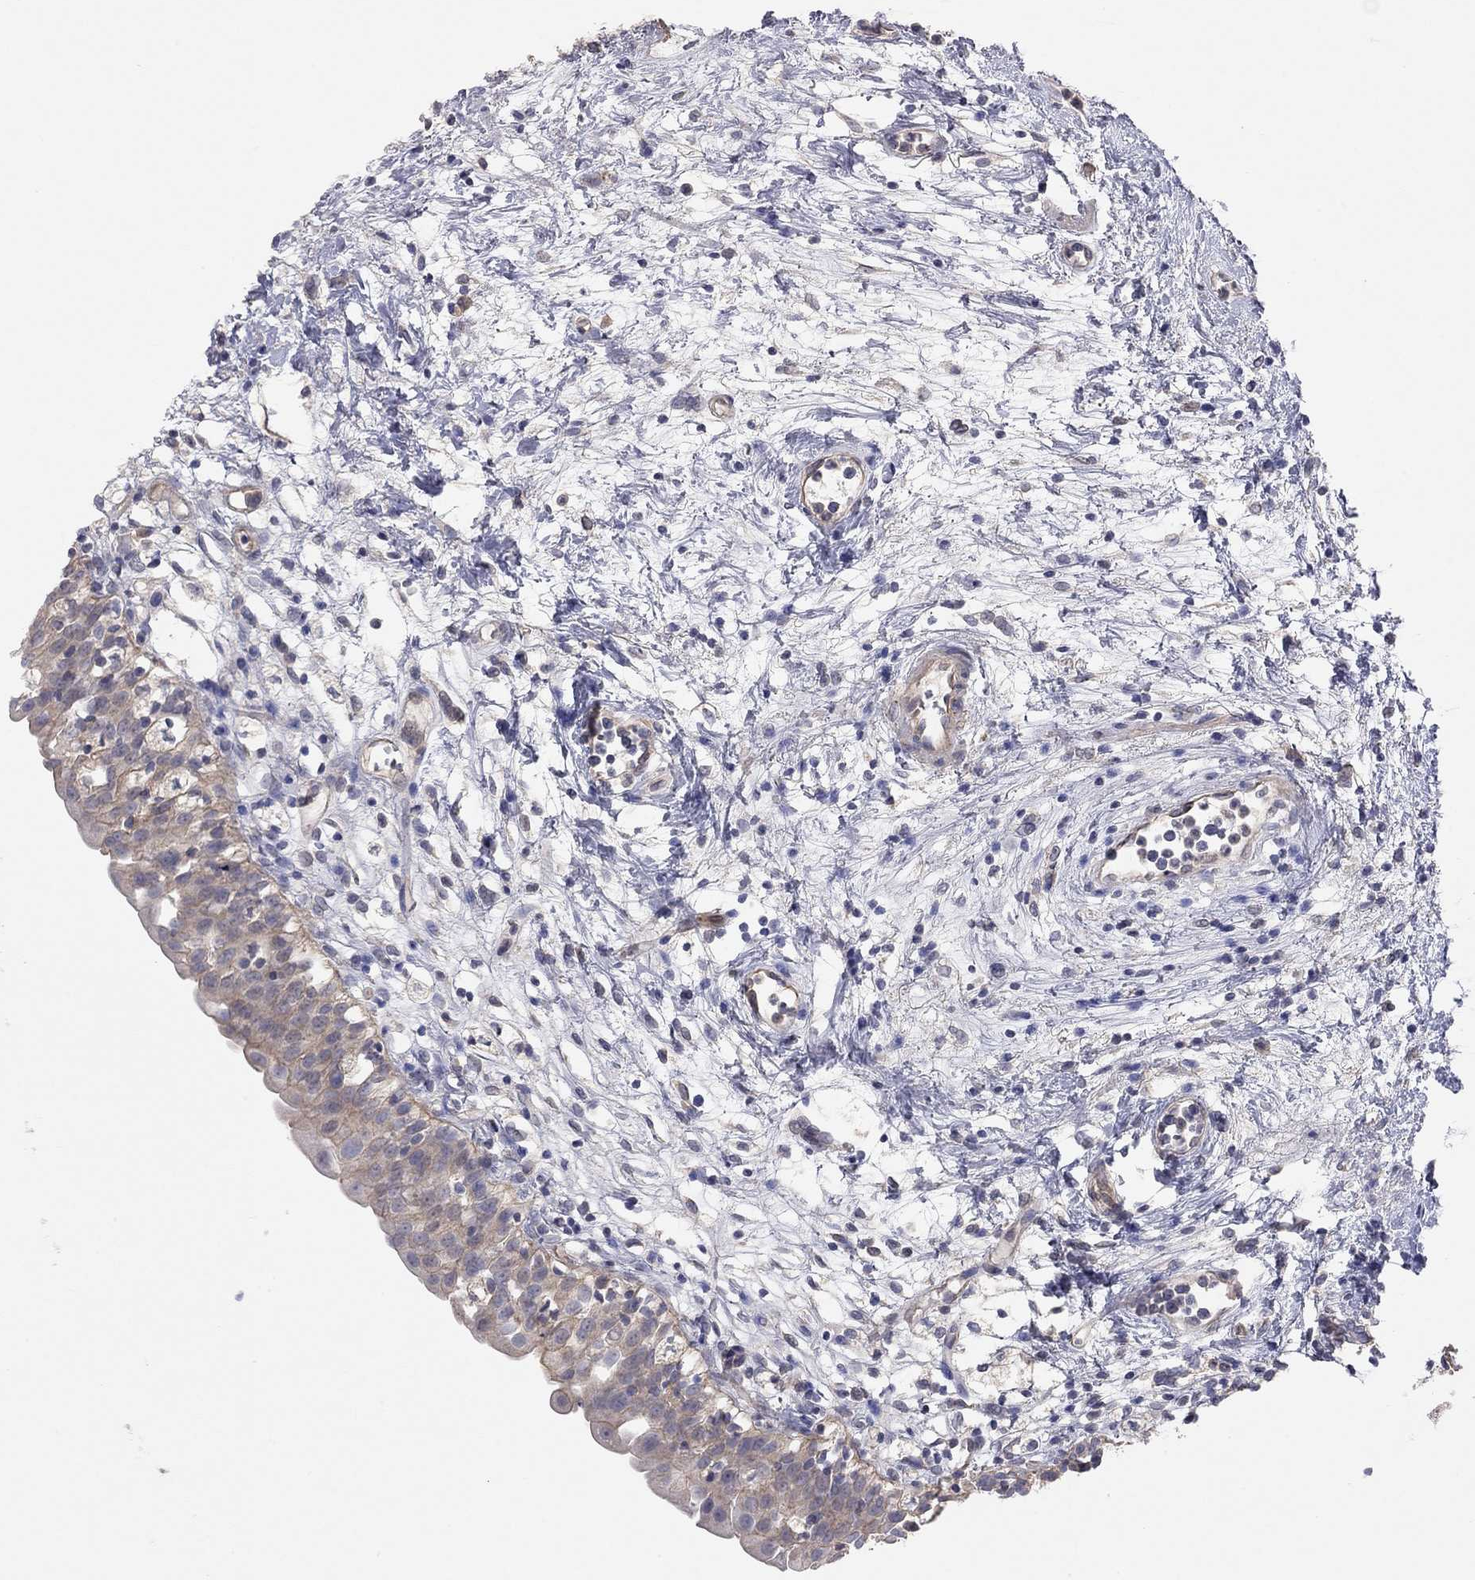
{"staining": {"intensity": "weak", "quantity": ">75%", "location": "cytoplasmic/membranous"}, "tissue": "urinary bladder", "cell_type": "Urothelial cells", "image_type": "normal", "snomed": [{"axis": "morphology", "description": "Normal tissue, NOS"}, {"axis": "topography", "description": "Urinary bladder"}], "caption": "A brown stain labels weak cytoplasmic/membranous positivity of a protein in urothelial cells of normal urinary bladder. (DAB (3,3'-diaminobenzidine) IHC with brightfield microscopy, high magnification).", "gene": "KCNB1", "patient": {"sex": "male", "age": 76}}